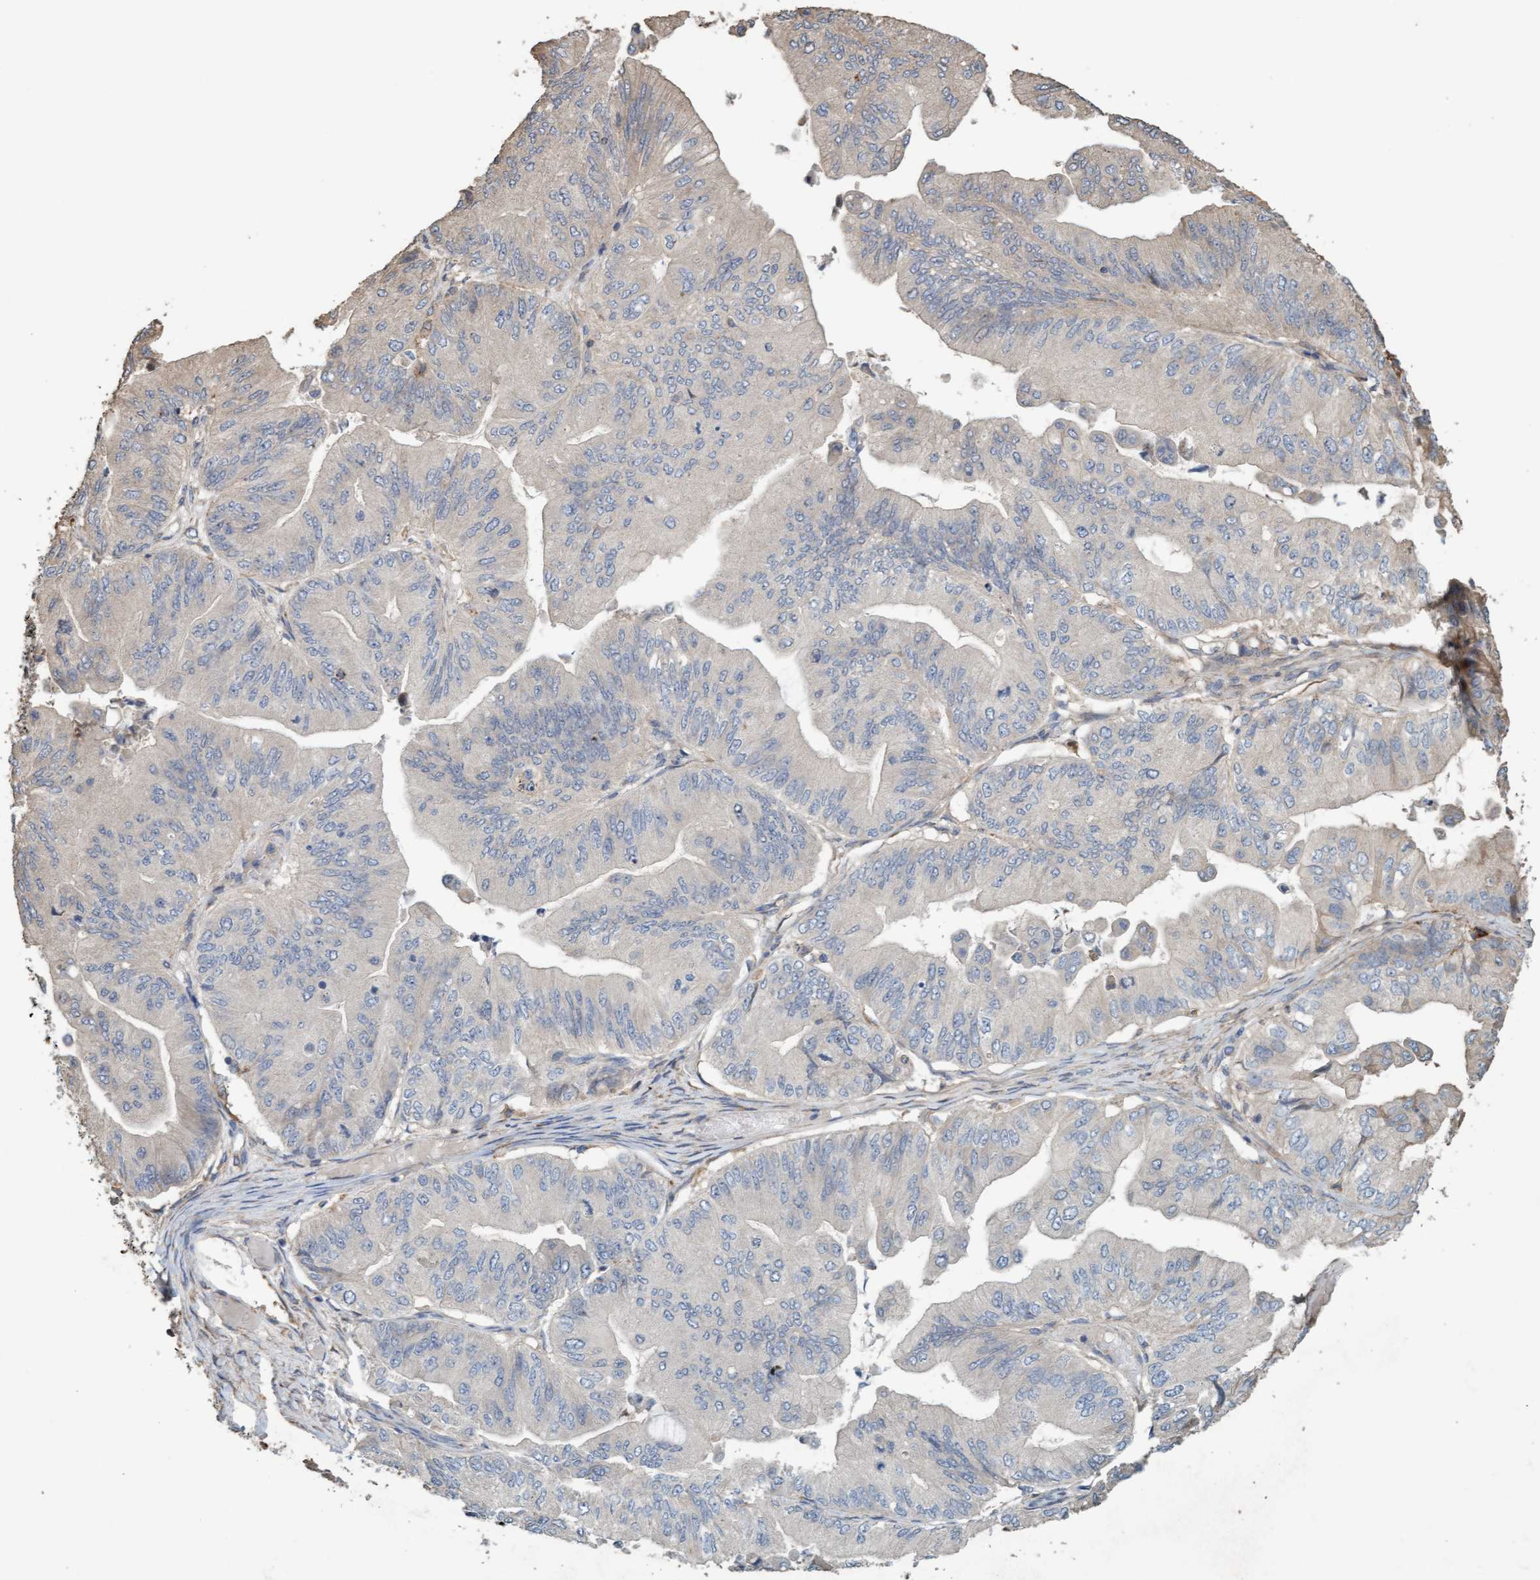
{"staining": {"intensity": "moderate", "quantity": "25%-75%", "location": "cytoplasmic/membranous"}, "tissue": "ovarian cancer", "cell_type": "Tumor cells", "image_type": "cancer", "snomed": [{"axis": "morphology", "description": "Cystadenocarcinoma, mucinous, NOS"}, {"axis": "topography", "description": "Ovary"}], "caption": "A medium amount of moderate cytoplasmic/membranous expression is appreciated in approximately 25%-75% of tumor cells in ovarian cancer (mucinous cystadenocarcinoma) tissue.", "gene": "LONRF1", "patient": {"sex": "female", "age": 61}}